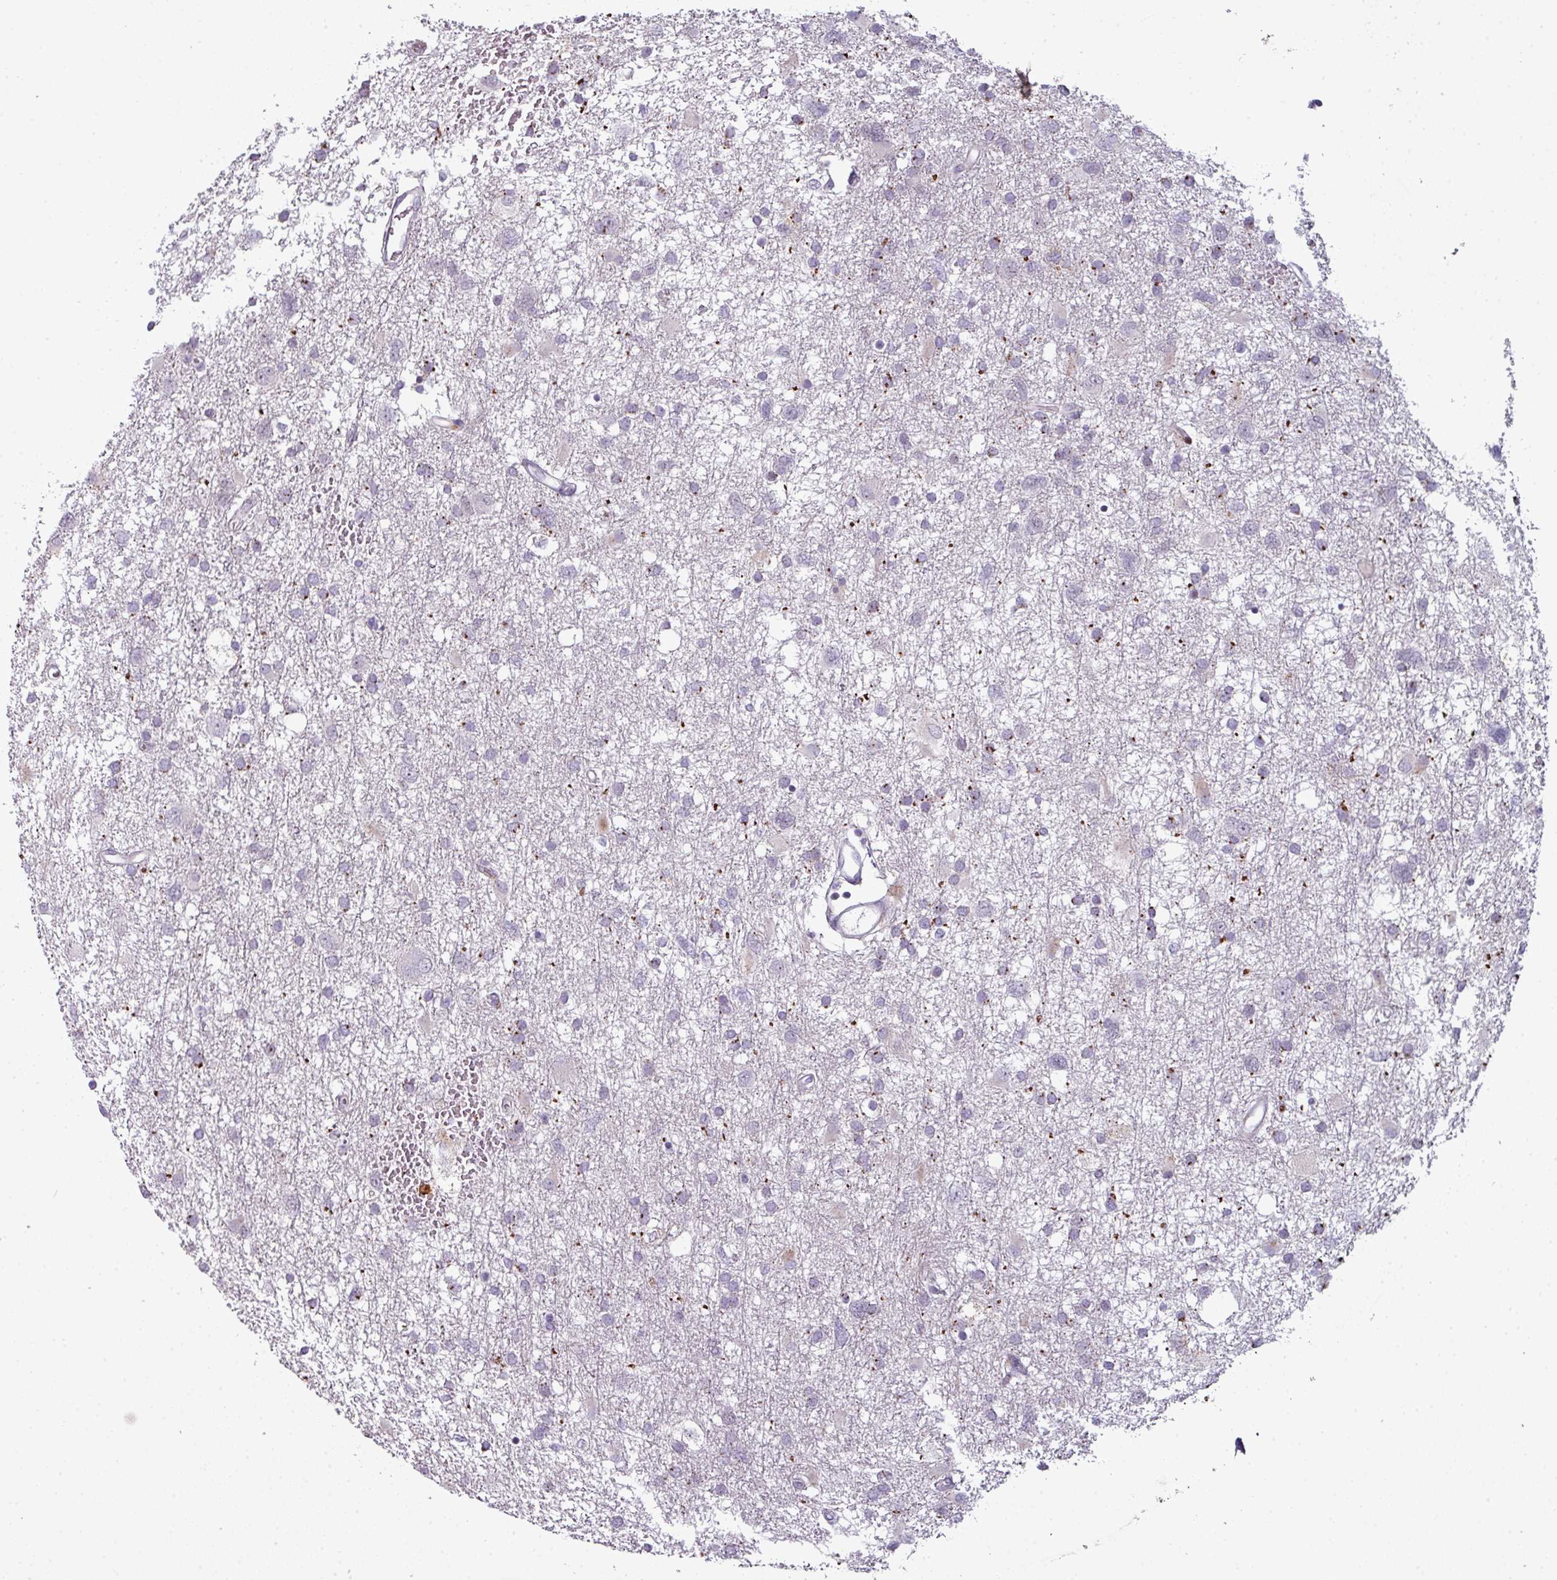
{"staining": {"intensity": "moderate", "quantity": "<25%", "location": "cytoplasmic/membranous"}, "tissue": "glioma", "cell_type": "Tumor cells", "image_type": "cancer", "snomed": [{"axis": "morphology", "description": "Glioma, malignant, High grade"}, {"axis": "topography", "description": "Brain"}], "caption": "DAB (3,3'-diaminobenzidine) immunohistochemical staining of human glioma demonstrates moderate cytoplasmic/membranous protein staining in approximately <25% of tumor cells.", "gene": "TMEFF1", "patient": {"sex": "male", "age": 61}}